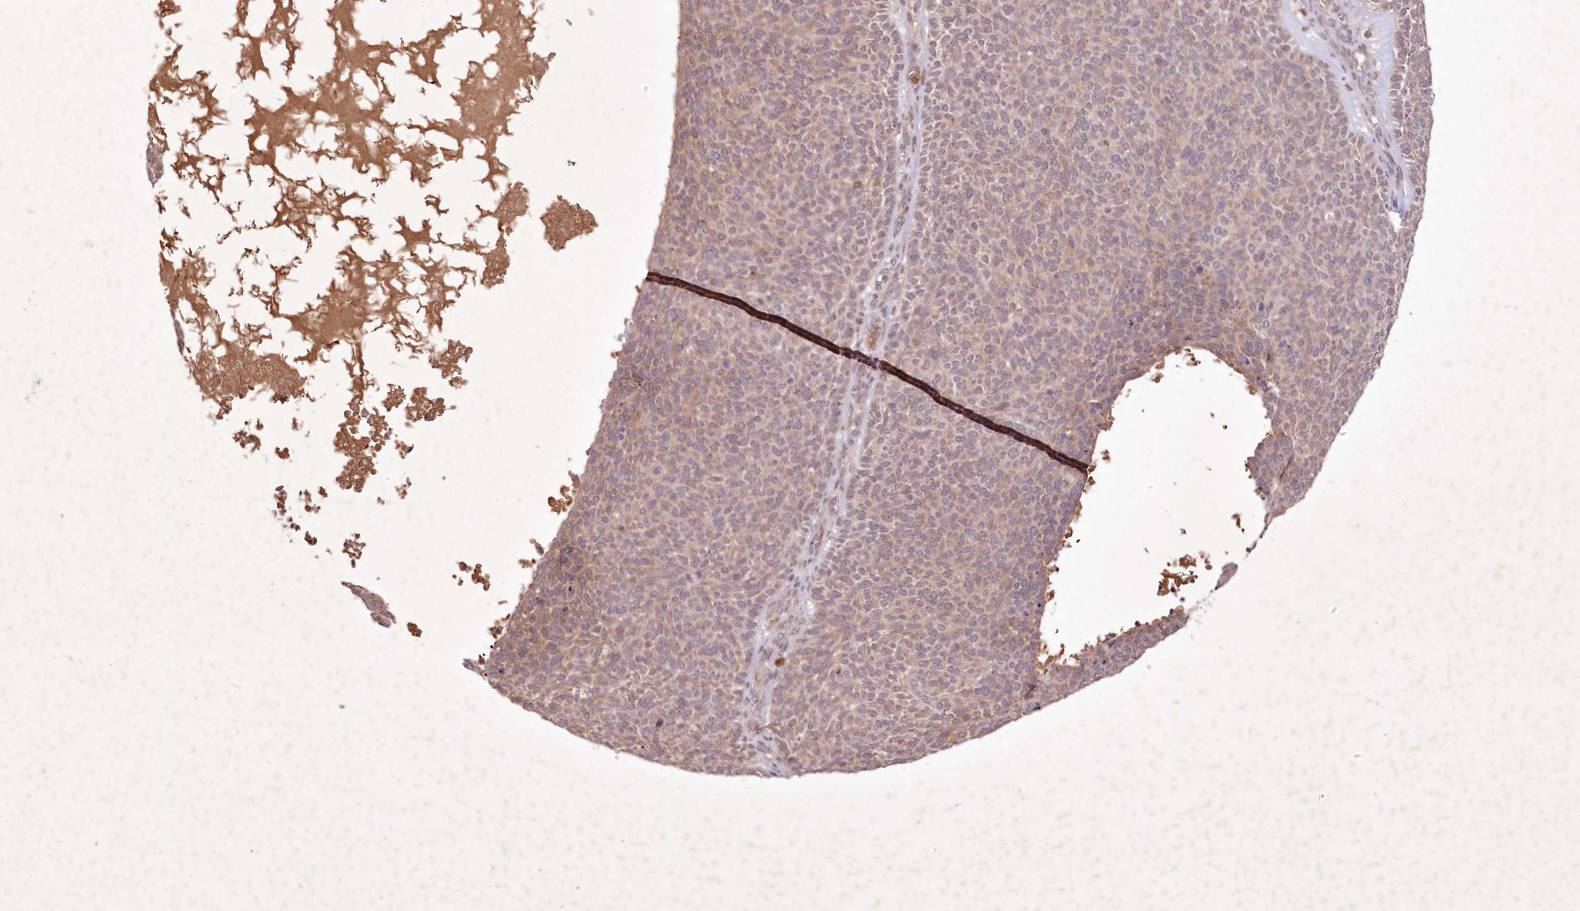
{"staining": {"intensity": "weak", "quantity": "25%-75%", "location": "cytoplasmic/membranous"}, "tissue": "skin cancer", "cell_type": "Tumor cells", "image_type": "cancer", "snomed": [{"axis": "morphology", "description": "Squamous cell carcinoma, NOS"}, {"axis": "topography", "description": "Skin"}], "caption": "Human squamous cell carcinoma (skin) stained with a protein marker exhibits weak staining in tumor cells.", "gene": "IRAK1BP1", "patient": {"sex": "female", "age": 90}}